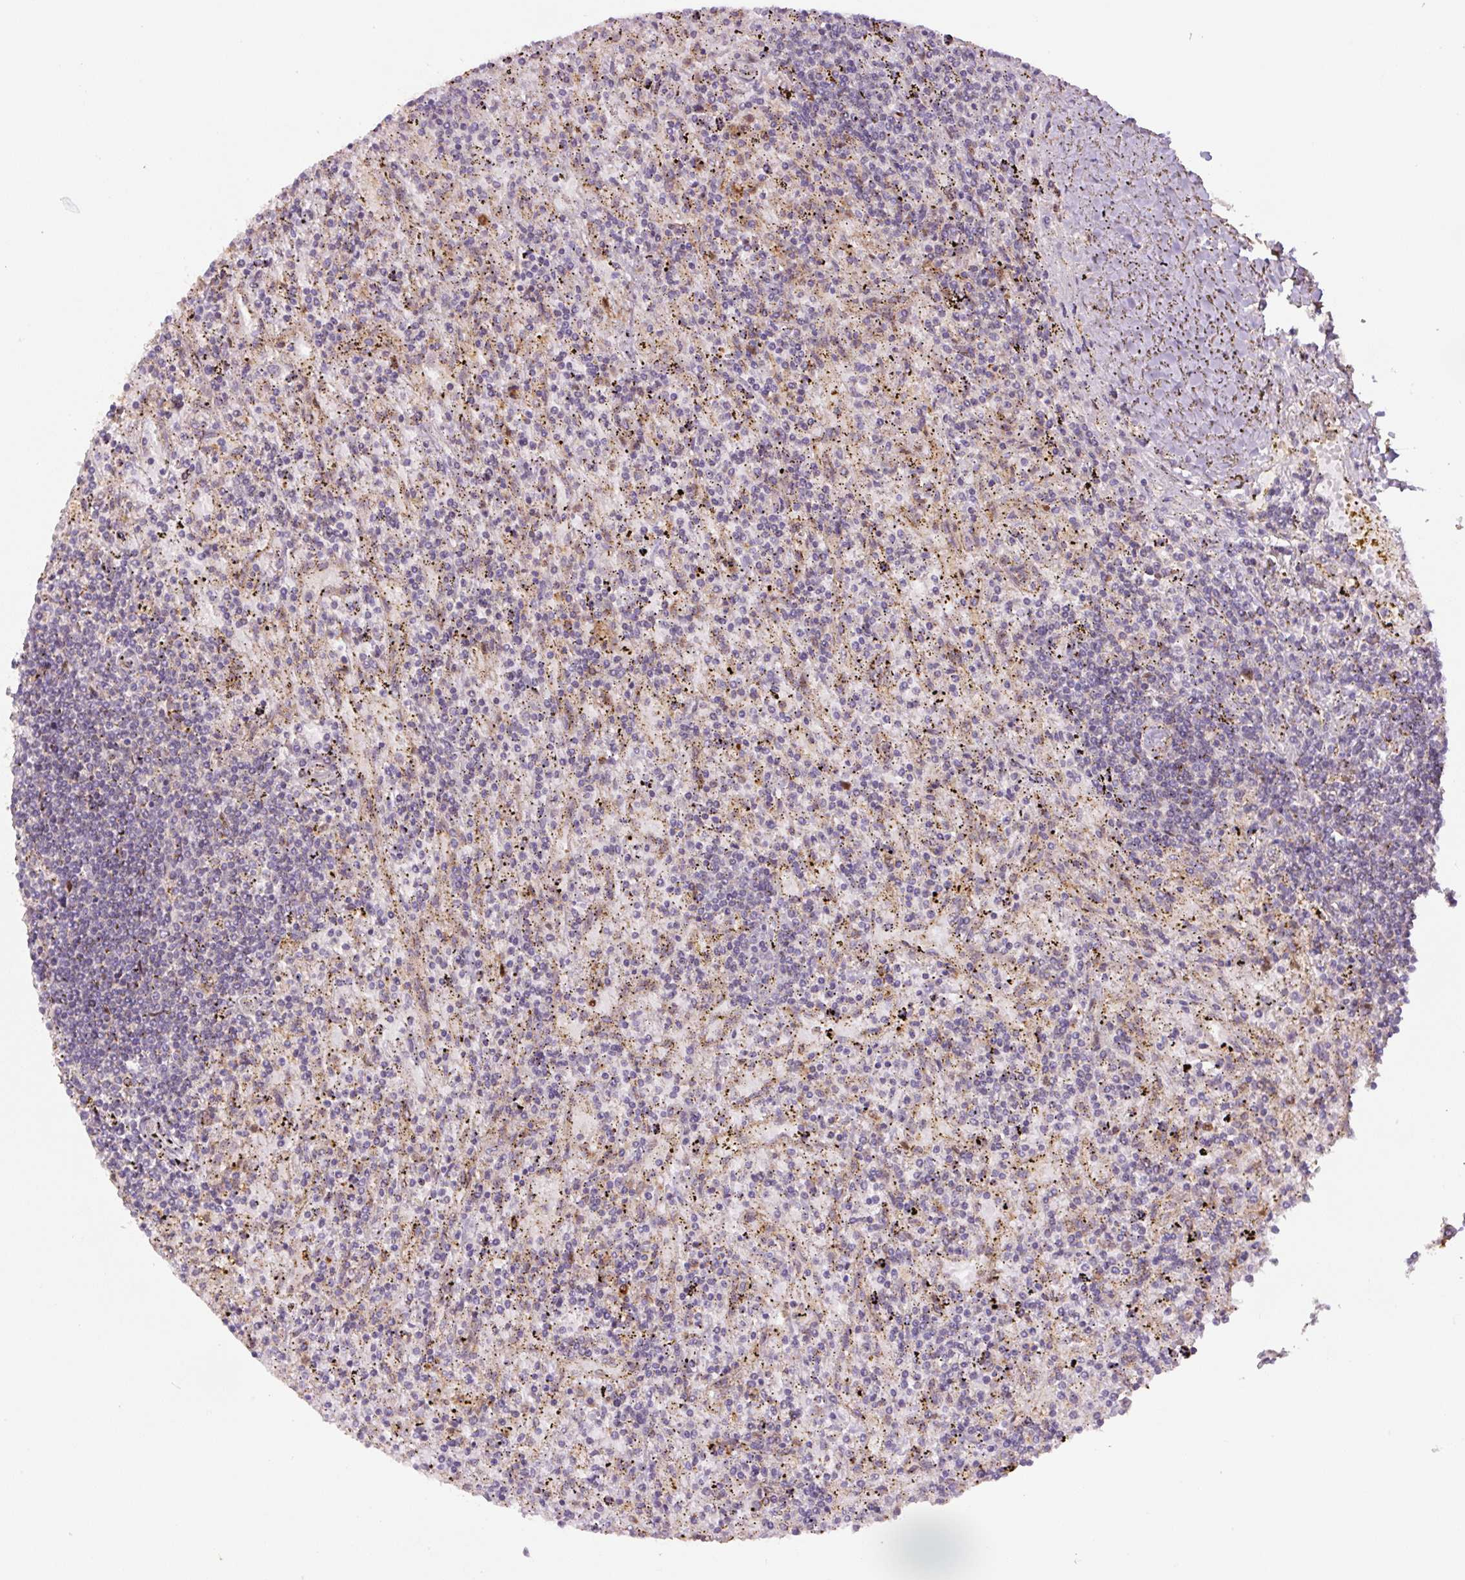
{"staining": {"intensity": "negative", "quantity": "none", "location": "none"}, "tissue": "lymphoma", "cell_type": "Tumor cells", "image_type": "cancer", "snomed": [{"axis": "morphology", "description": "Malignant lymphoma, non-Hodgkin's type, Low grade"}, {"axis": "topography", "description": "Spleen"}], "caption": "Human lymphoma stained for a protein using immunohistochemistry shows no staining in tumor cells.", "gene": "ZSWIM7", "patient": {"sex": "male", "age": 76}}